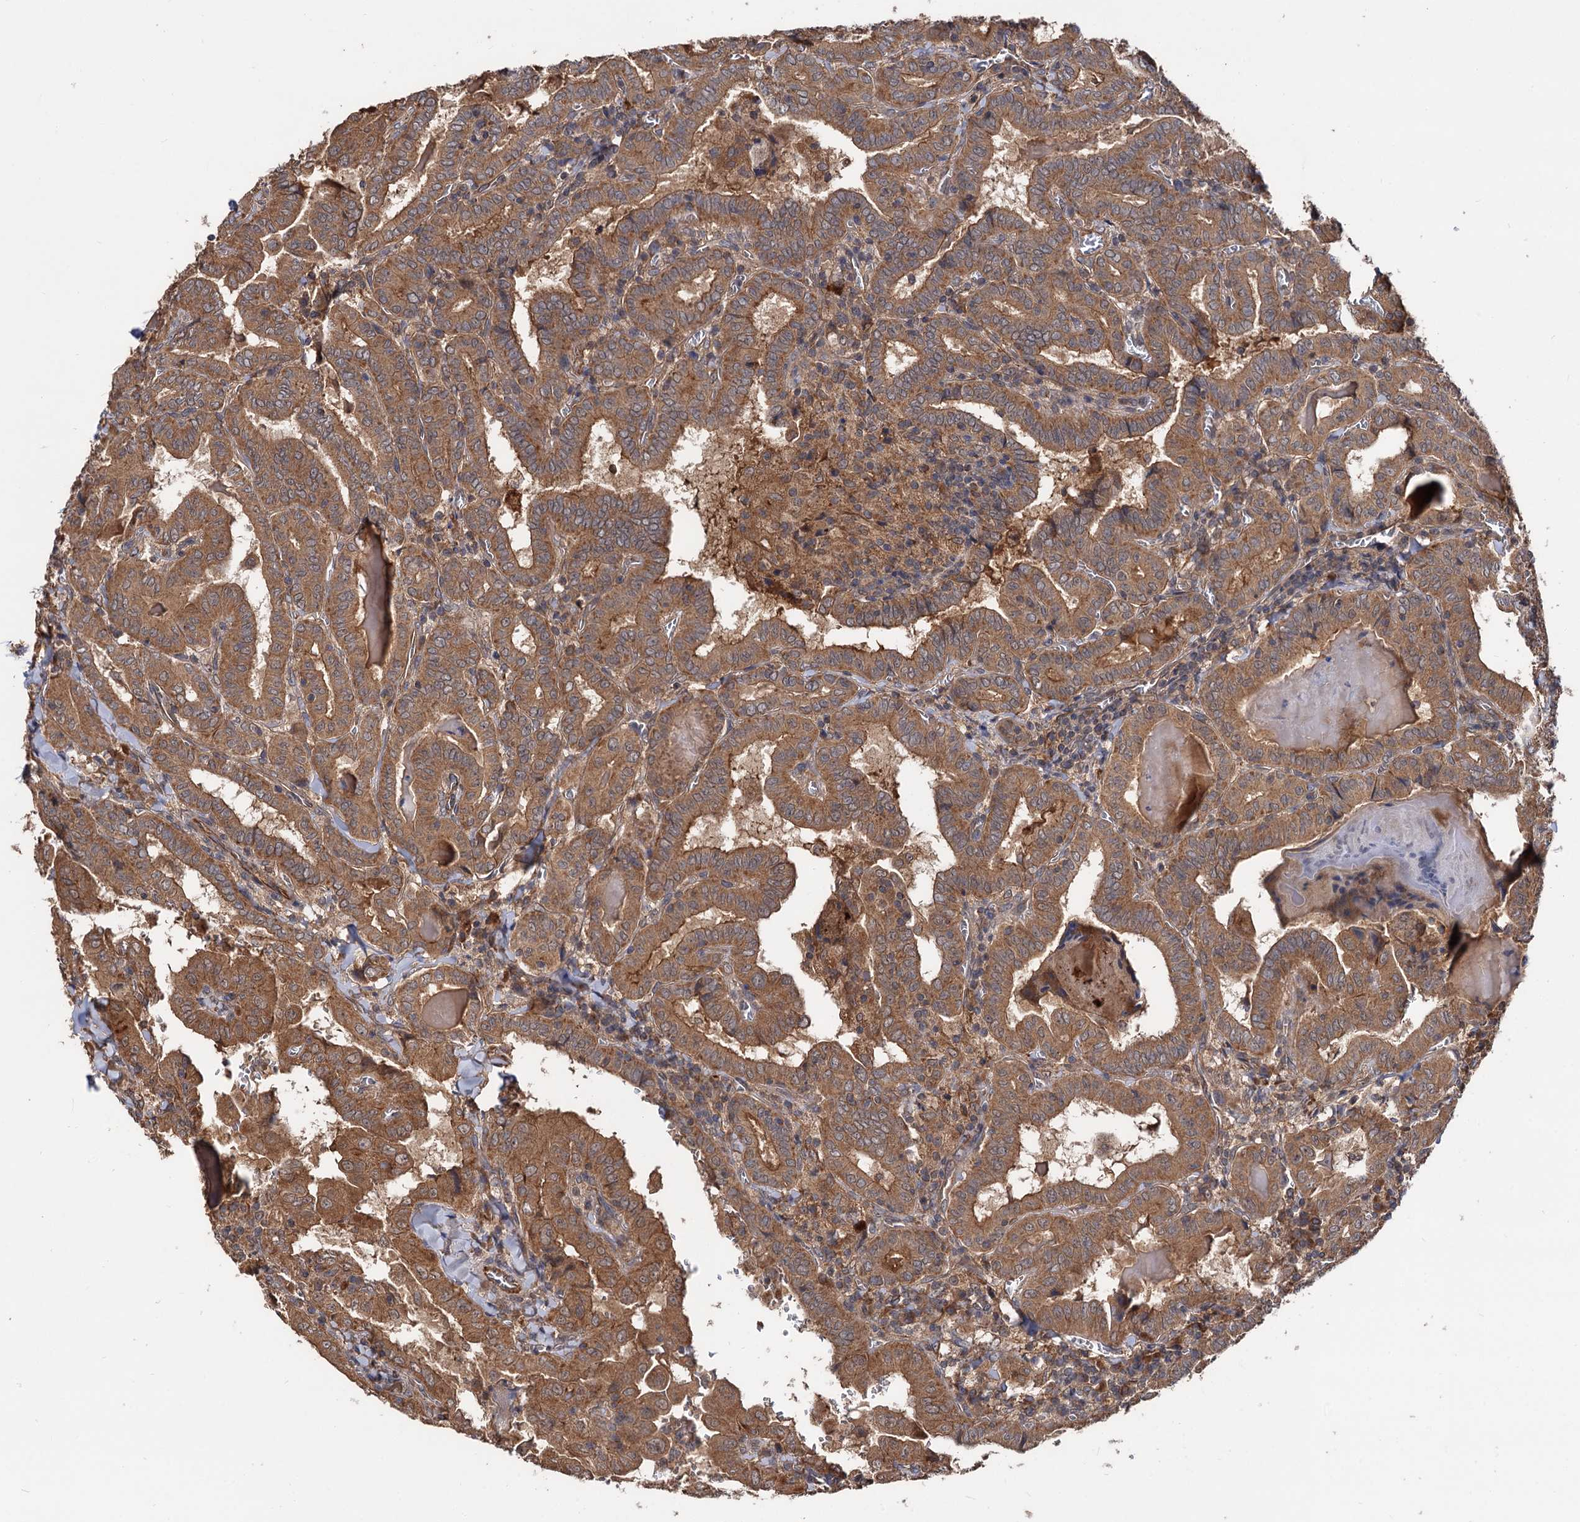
{"staining": {"intensity": "moderate", "quantity": ">75%", "location": "cytoplasmic/membranous"}, "tissue": "thyroid cancer", "cell_type": "Tumor cells", "image_type": "cancer", "snomed": [{"axis": "morphology", "description": "Papillary adenocarcinoma, NOS"}, {"axis": "topography", "description": "Thyroid gland"}], "caption": "Brown immunohistochemical staining in human thyroid cancer (papillary adenocarcinoma) reveals moderate cytoplasmic/membranous staining in approximately >75% of tumor cells.", "gene": "TEX9", "patient": {"sex": "female", "age": 72}}